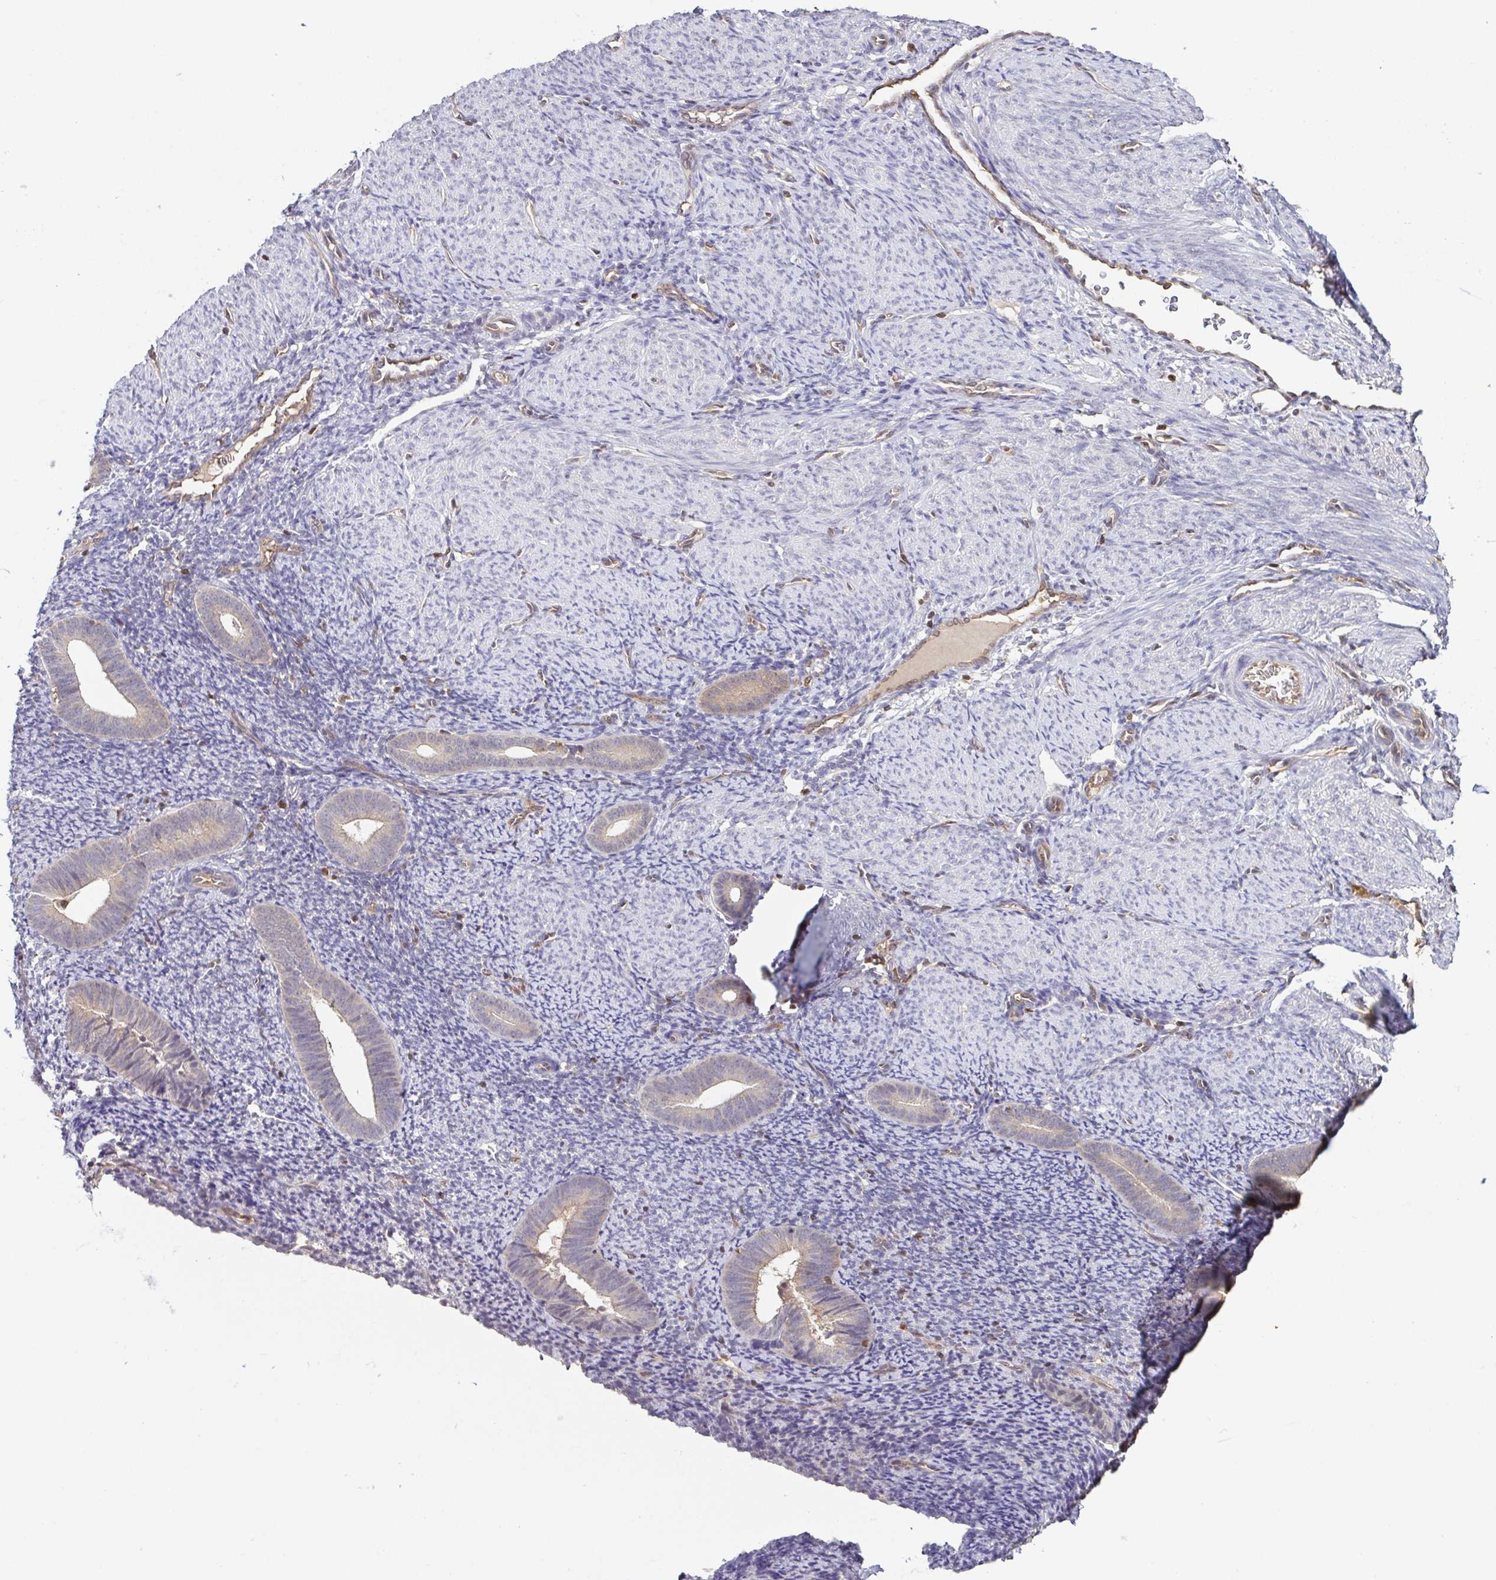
{"staining": {"intensity": "negative", "quantity": "none", "location": "none"}, "tissue": "endometrium", "cell_type": "Cells in endometrial stroma", "image_type": "normal", "snomed": [{"axis": "morphology", "description": "Normal tissue, NOS"}, {"axis": "topography", "description": "Endometrium"}], "caption": "The IHC photomicrograph has no significant positivity in cells in endometrial stroma of endometrium.", "gene": "PSMB9", "patient": {"sex": "female", "age": 39}}